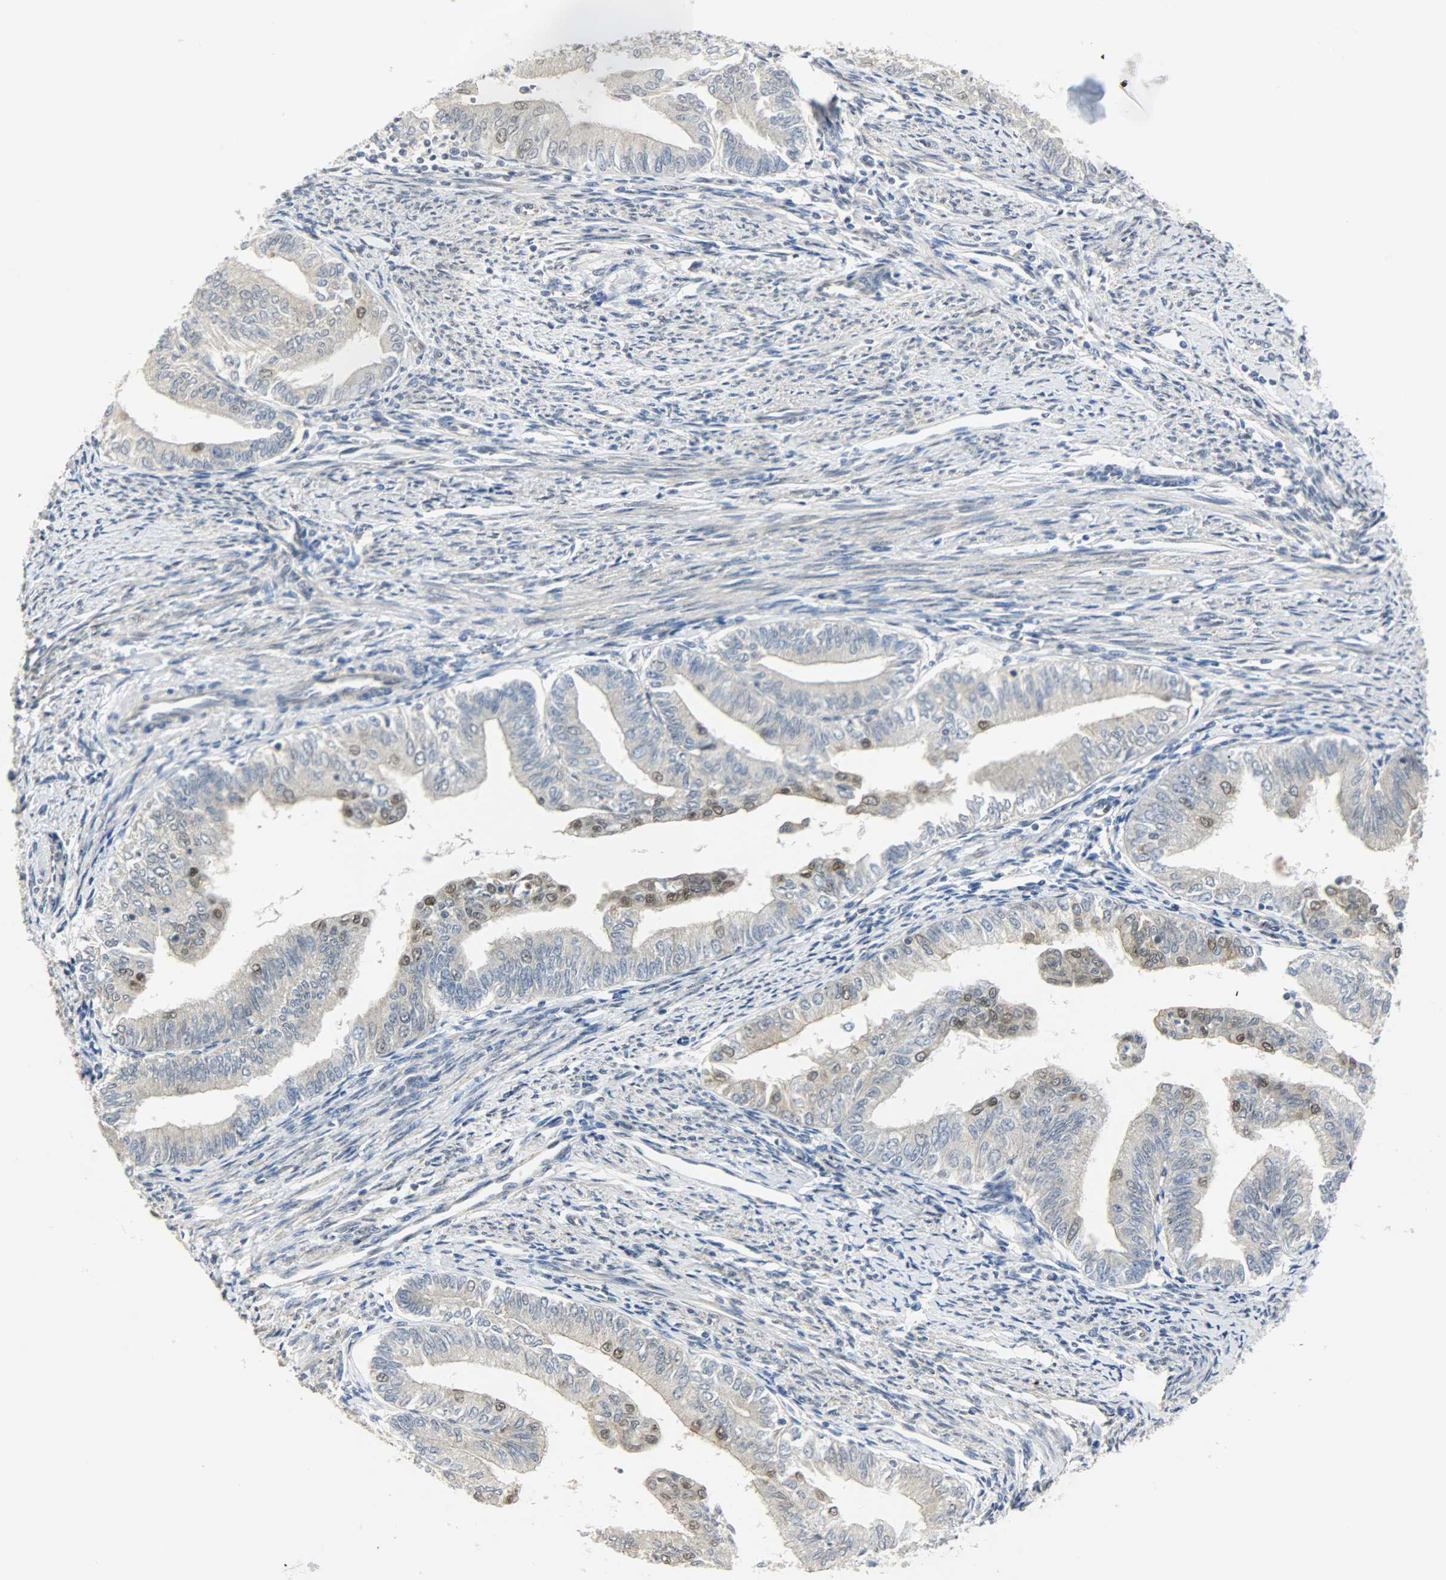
{"staining": {"intensity": "moderate", "quantity": "<25%", "location": "nuclear"}, "tissue": "endometrial cancer", "cell_type": "Tumor cells", "image_type": "cancer", "snomed": [{"axis": "morphology", "description": "Adenocarcinoma, NOS"}, {"axis": "topography", "description": "Endometrium"}], "caption": "The image exhibits immunohistochemical staining of endometrial adenocarcinoma. There is moderate nuclear staining is present in about <25% of tumor cells.", "gene": "NPEPL1", "patient": {"sex": "female", "age": 66}}